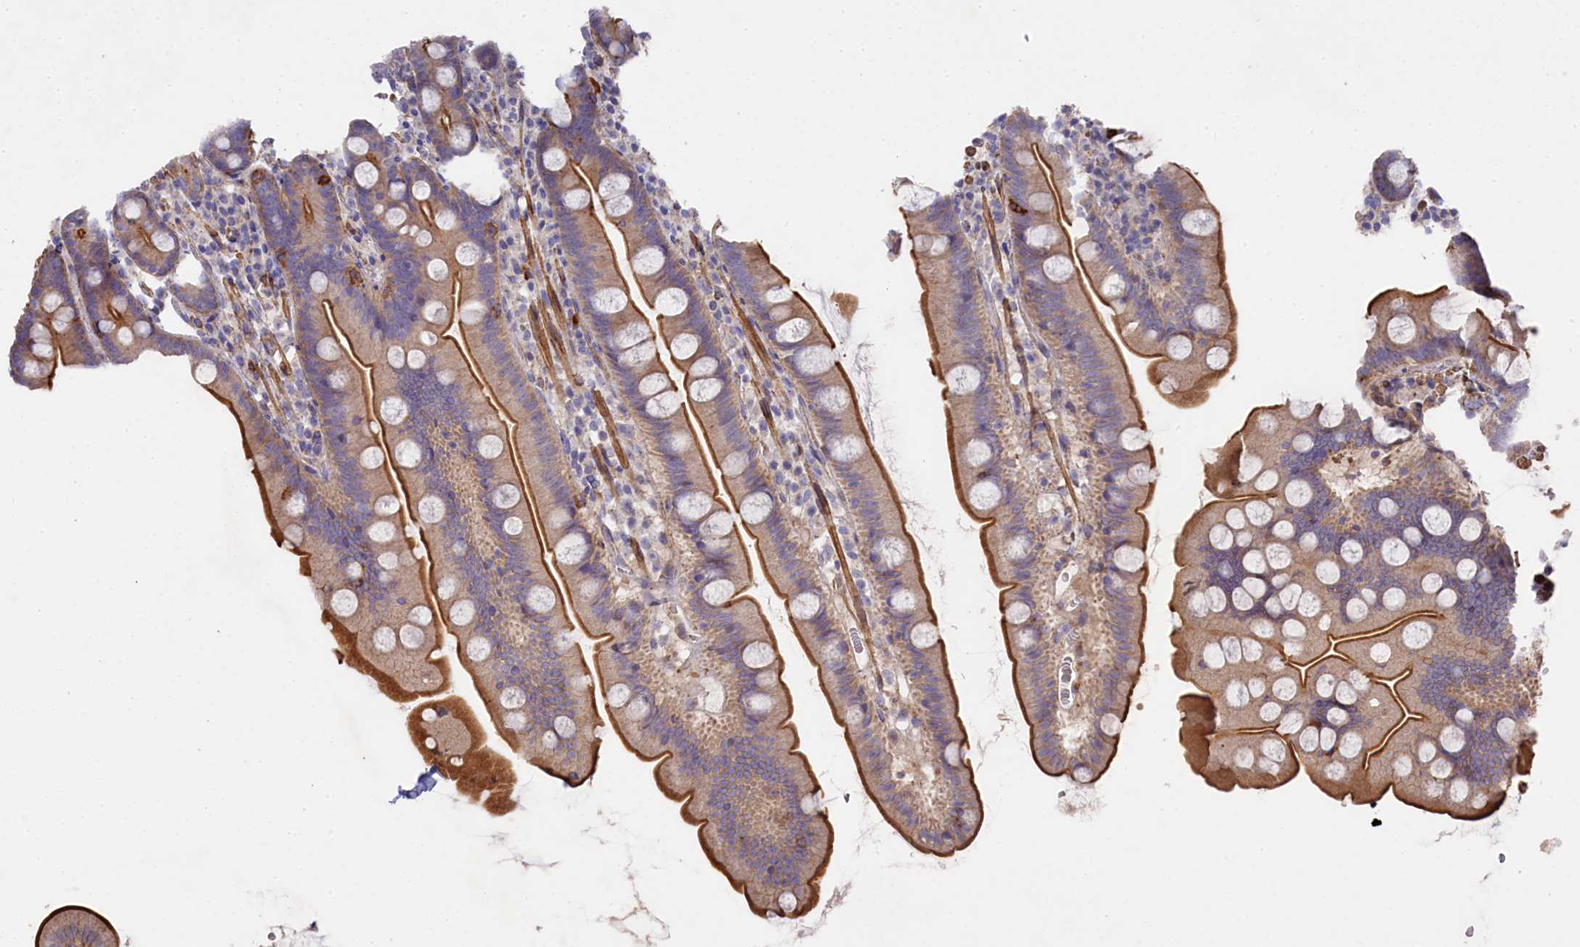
{"staining": {"intensity": "strong", "quantity": "25%-75%", "location": "cytoplasmic/membranous"}, "tissue": "small intestine", "cell_type": "Glandular cells", "image_type": "normal", "snomed": [{"axis": "morphology", "description": "Normal tissue, NOS"}, {"axis": "topography", "description": "Small intestine"}], "caption": "A high-resolution photomicrograph shows IHC staining of normal small intestine, which displays strong cytoplasmic/membranous expression in approximately 25%-75% of glandular cells. Ihc stains the protein of interest in brown and the nuclei are stained blue.", "gene": "RAPSN", "patient": {"sex": "female", "age": 68}}